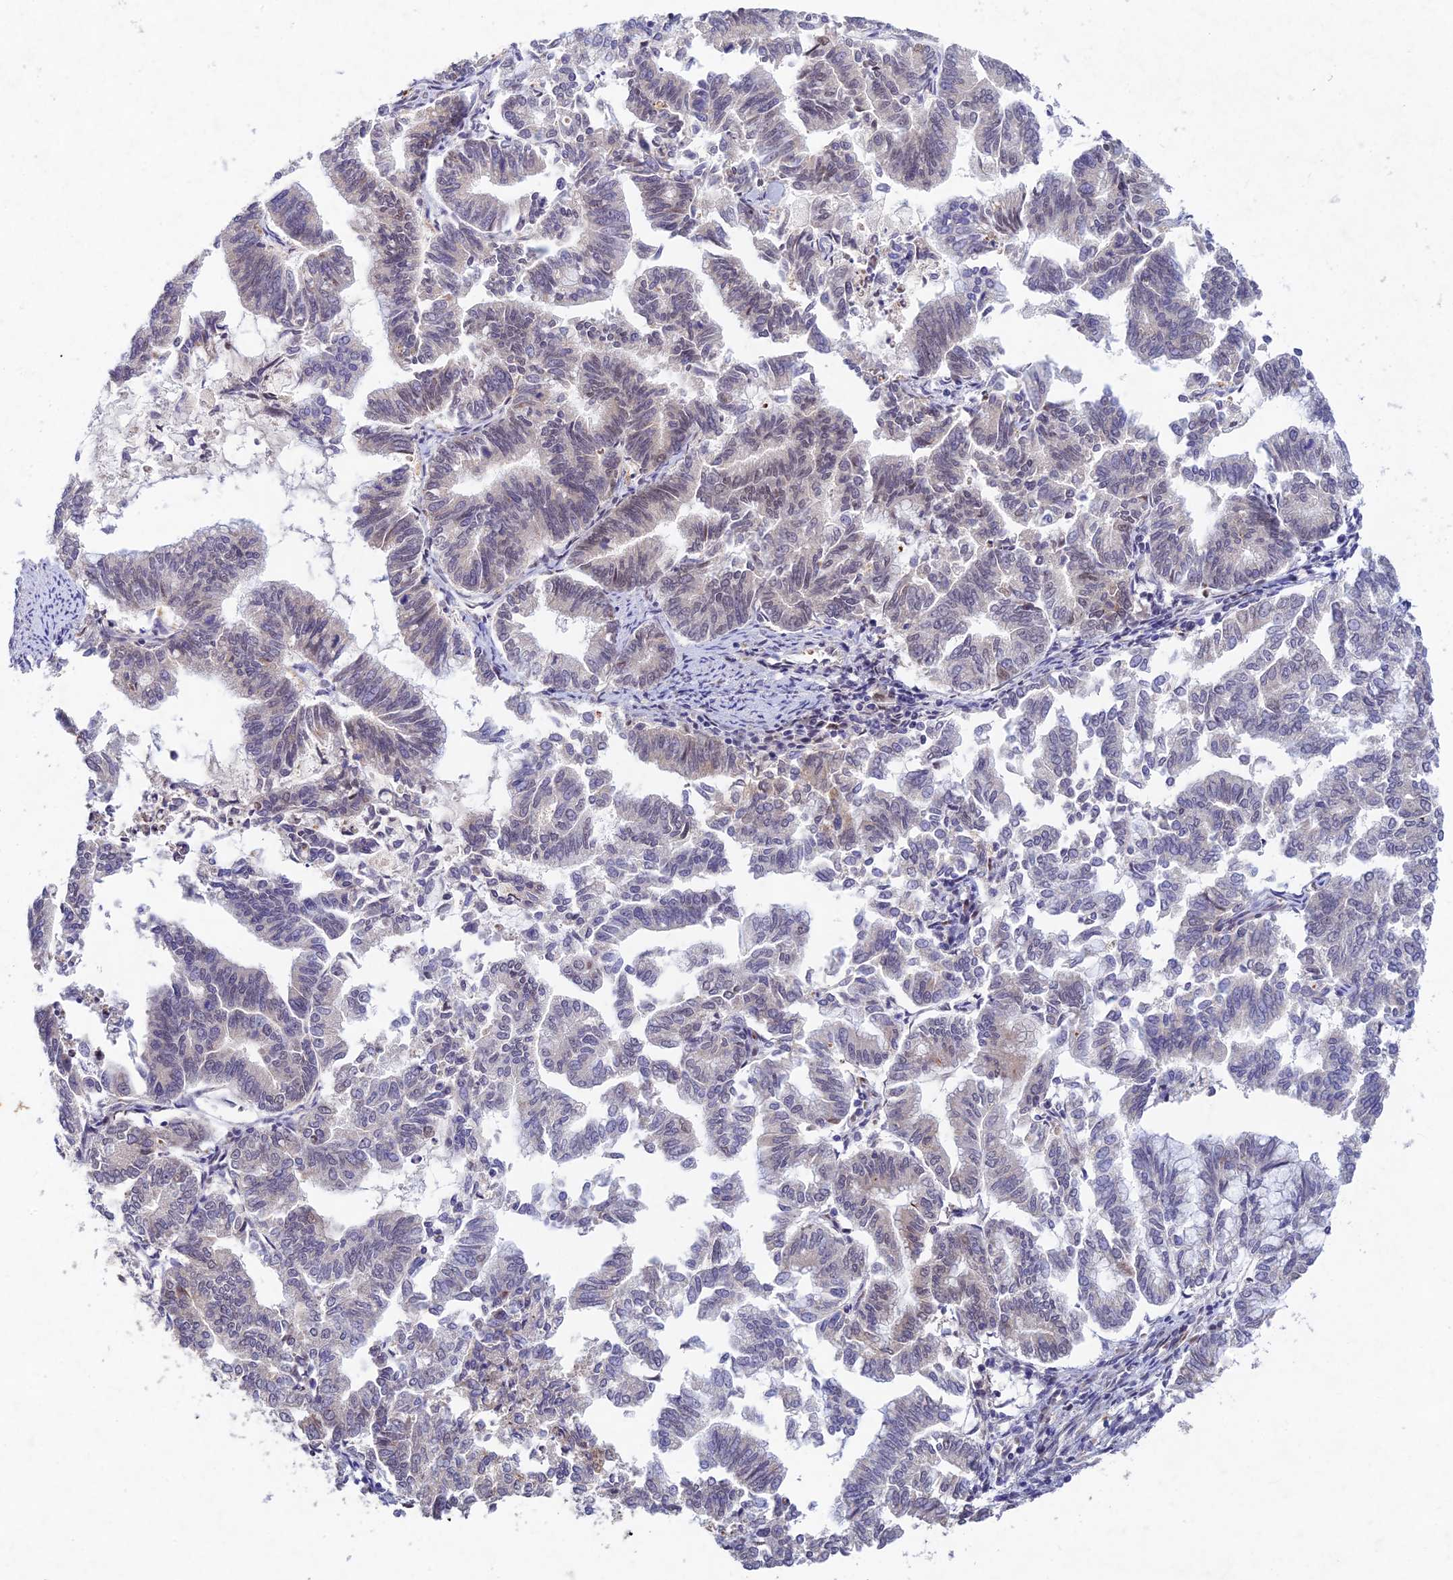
{"staining": {"intensity": "moderate", "quantity": "<25%", "location": "cytoplasmic/membranous"}, "tissue": "endometrial cancer", "cell_type": "Tumor cells", "image_type": "cancer", "snomed": [{"axis": "morphology", "description": "Adenocarcinoma, NOS"}, {"axis": "topography", "description": "Endometrium"}], "caption": "Immunohistochemistry (DAB) staining of endometrial cancer (adenocarcinoma) shows moderate cytoplasmic/membranous protein expression in about <25% of tumor cells.", "gene": "RAVER1", "patient": {"sex": "female", "age": 79}}